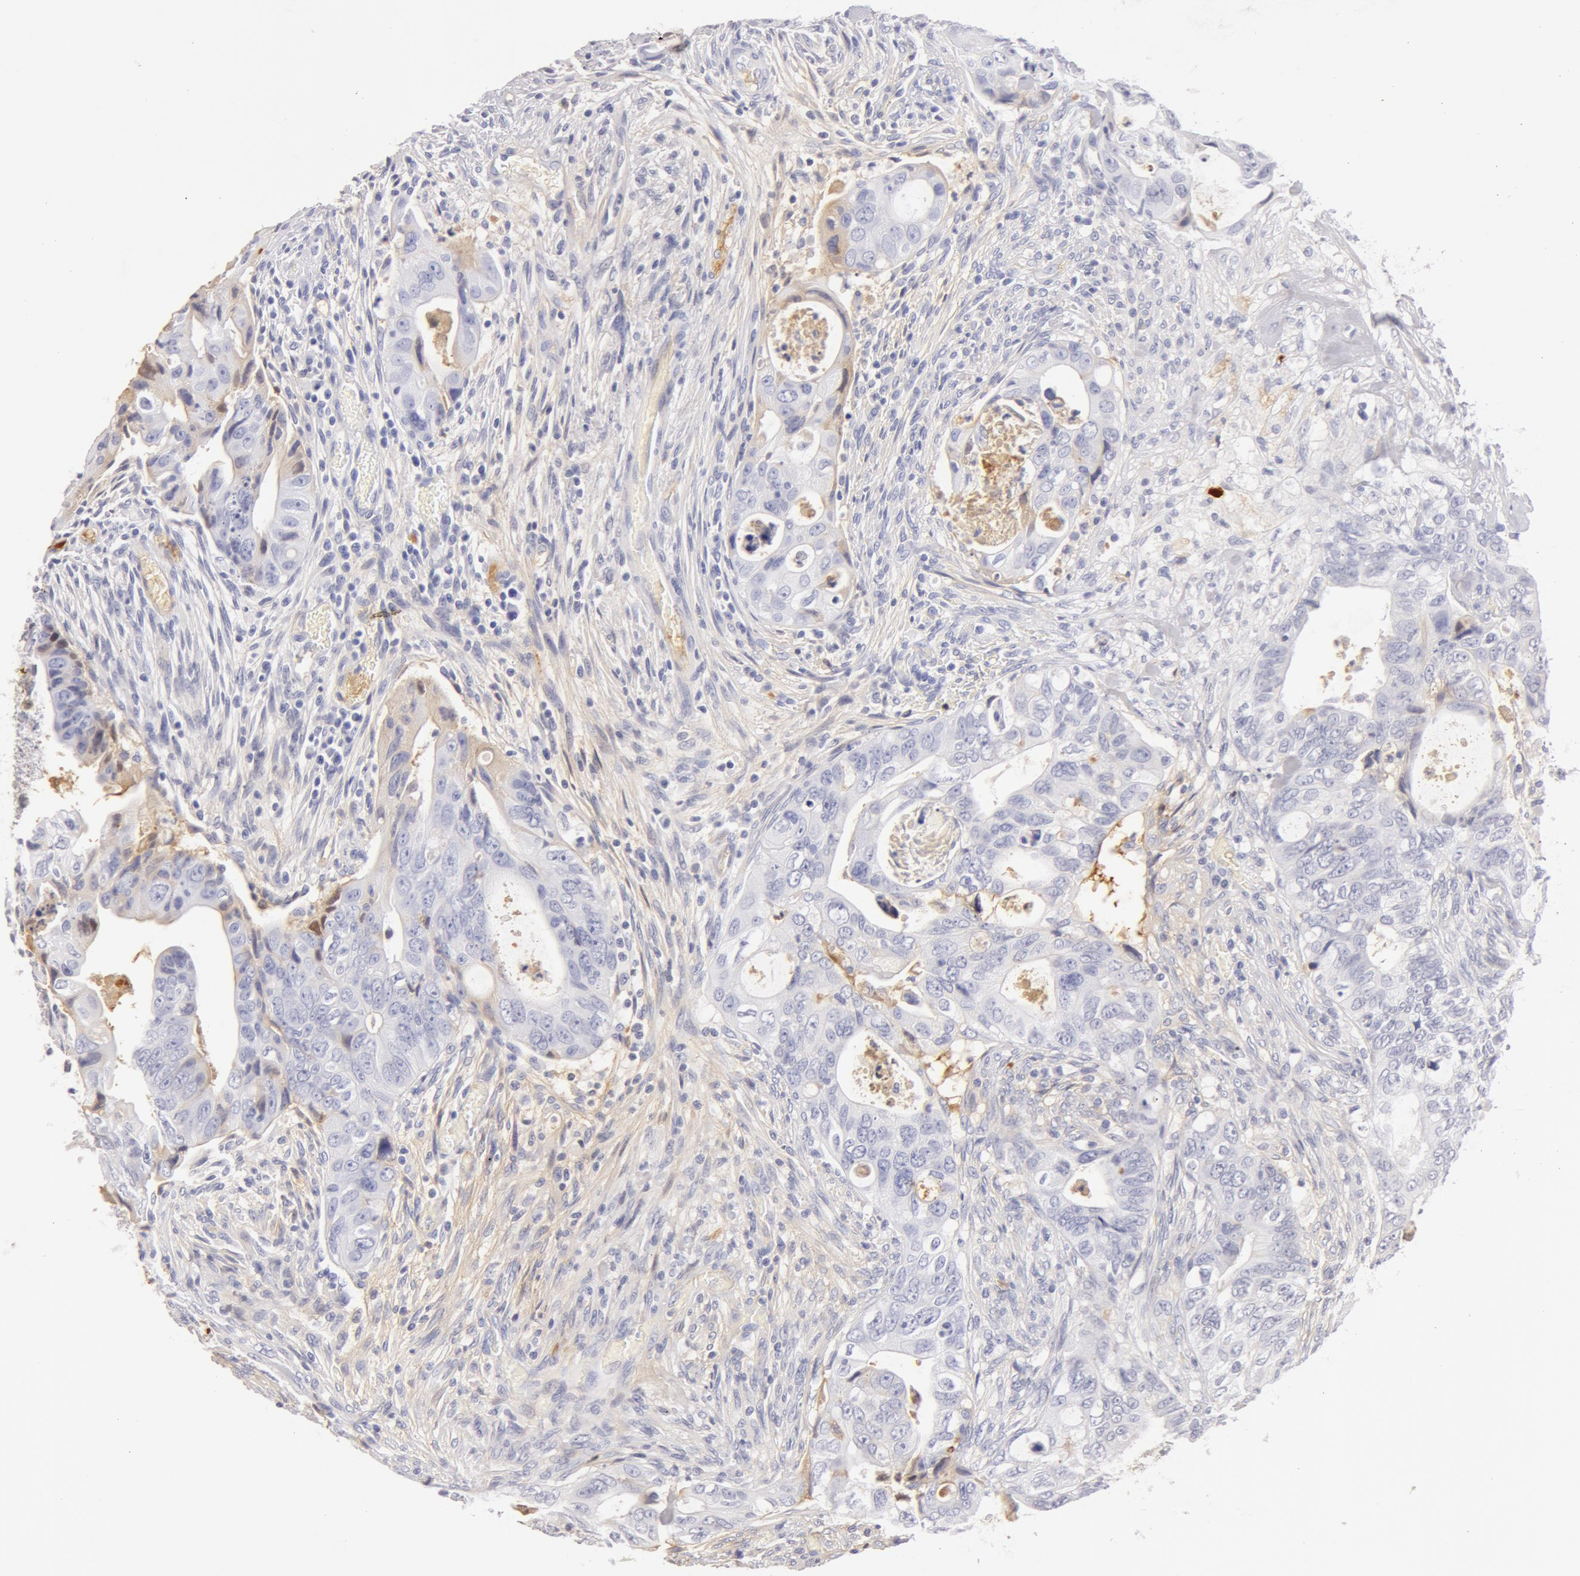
{"staining": {"intensity": "negative", "quantity": "none", "location": "none"}, "tissue": "colorectal cancer", "cell_type": "Tumor cells", "image_type": "cancer", "snomed": [{"axis": "morphology", "description": "Adenocarcinoma, NOS"}, {"axis": "topography", "description": "Rectum"}], "caption": "Tumor cells are negative for brown protein staining in colorectal adenocarcinoma.", "gene": "AHSG", "patient": {"sex": "female", "age": 57}}